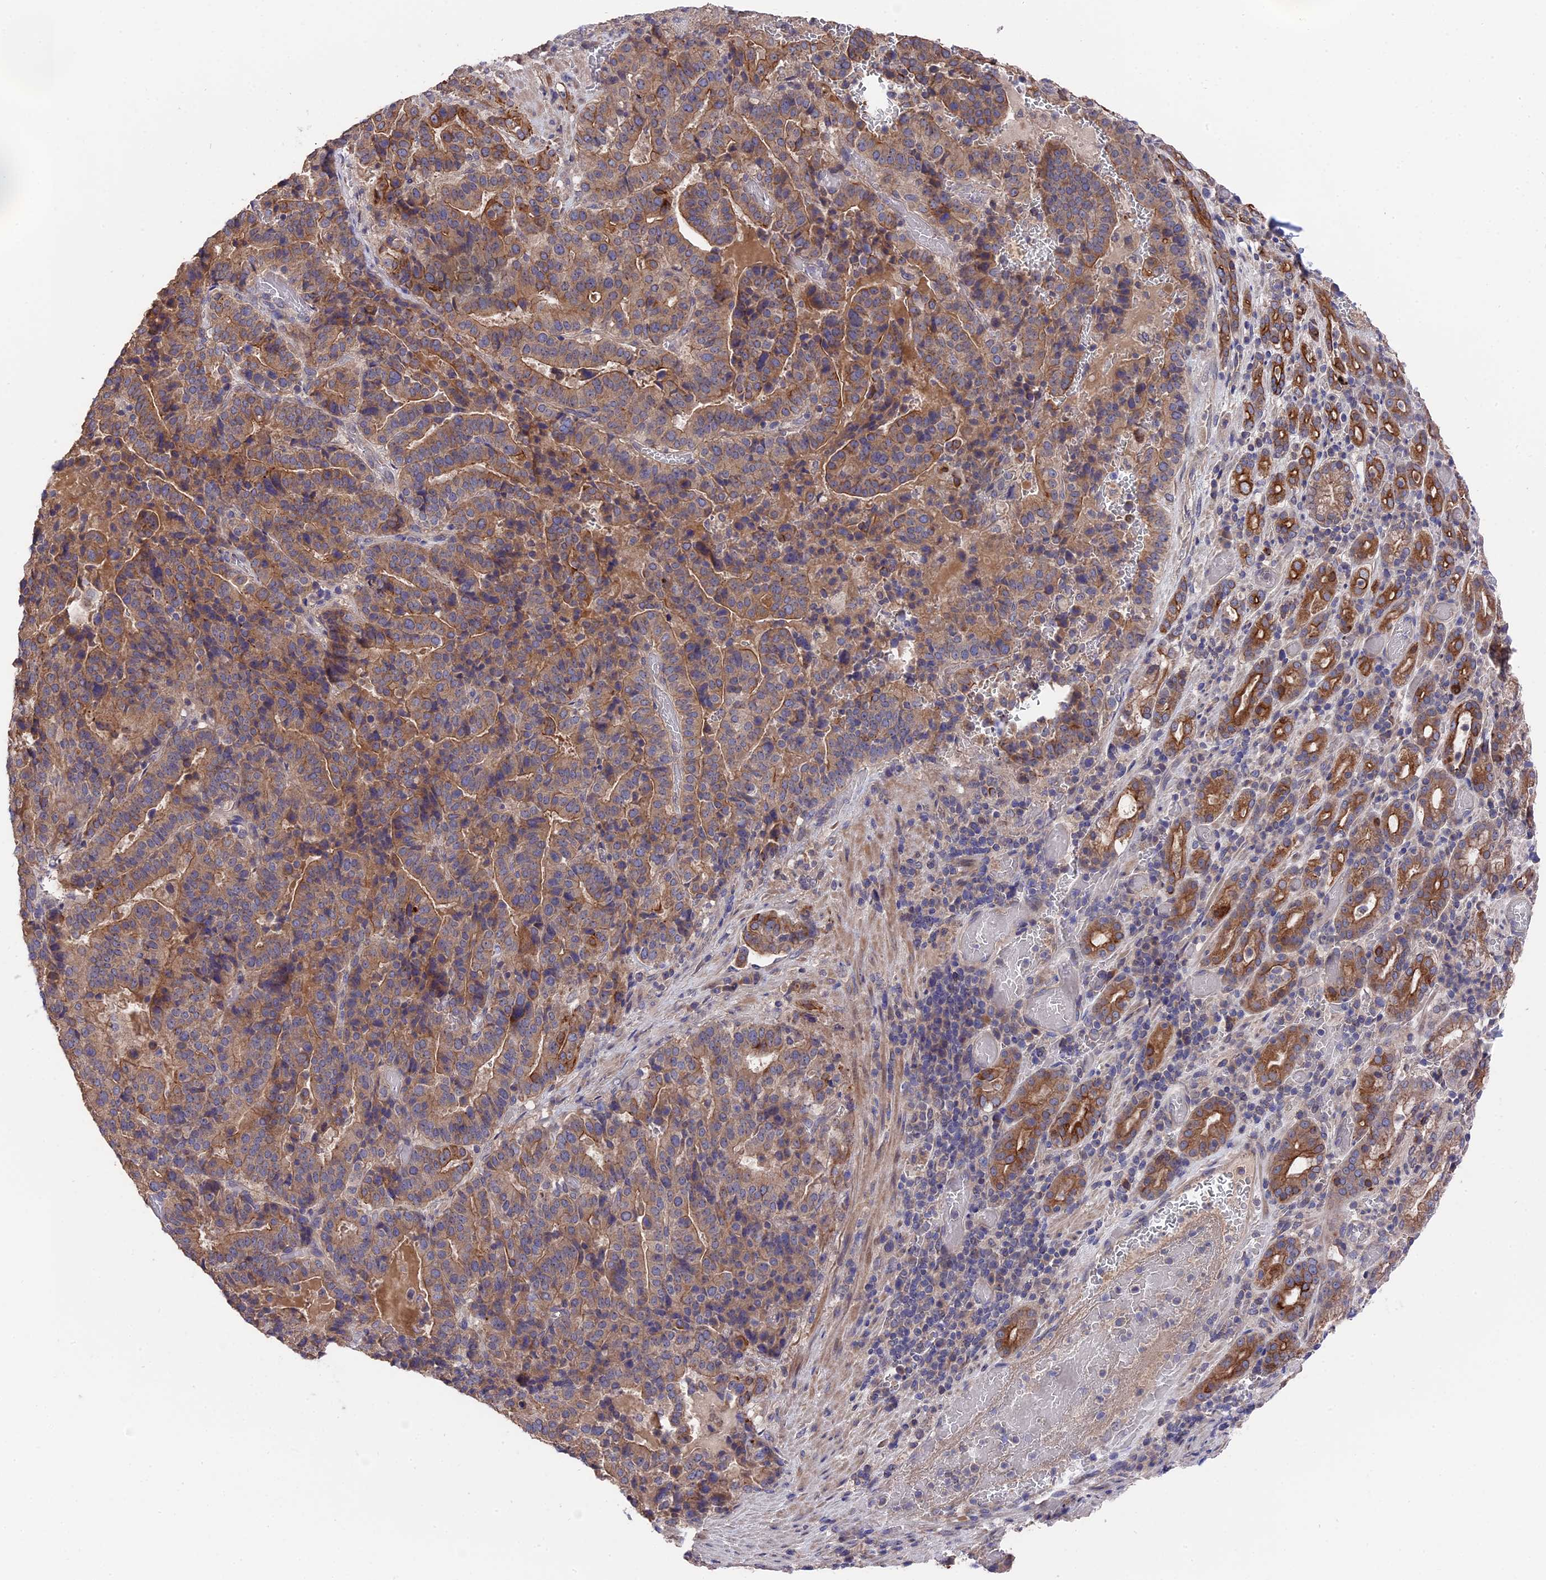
{"staining": {"intensity": "moderate", "quantity": ">75%", "location": "cytoplasmic/membranous"}, "tissue": "stomach cancer", "cell_type": "Tumor cells", "image_type": "cancer", "snomed": [{"axis": "morphology", "description": "Adenocarcinoma, NOS"}, {"axis": "topography", "description": "Stomach"}], "caption": "Immunohistochemistry image of neoplastic tissue: human stomach cancer (adenocarcinoma) stained using immunohistochemistry reveals medium levels of moderate protein expression localized specifically in the cytoplasmic/membranous of tumor cells, appearing as a cytoplasmic/membranous brown color.", "gene": "ZCCHC2", "patient": {"sex": "male", "age": 48}}